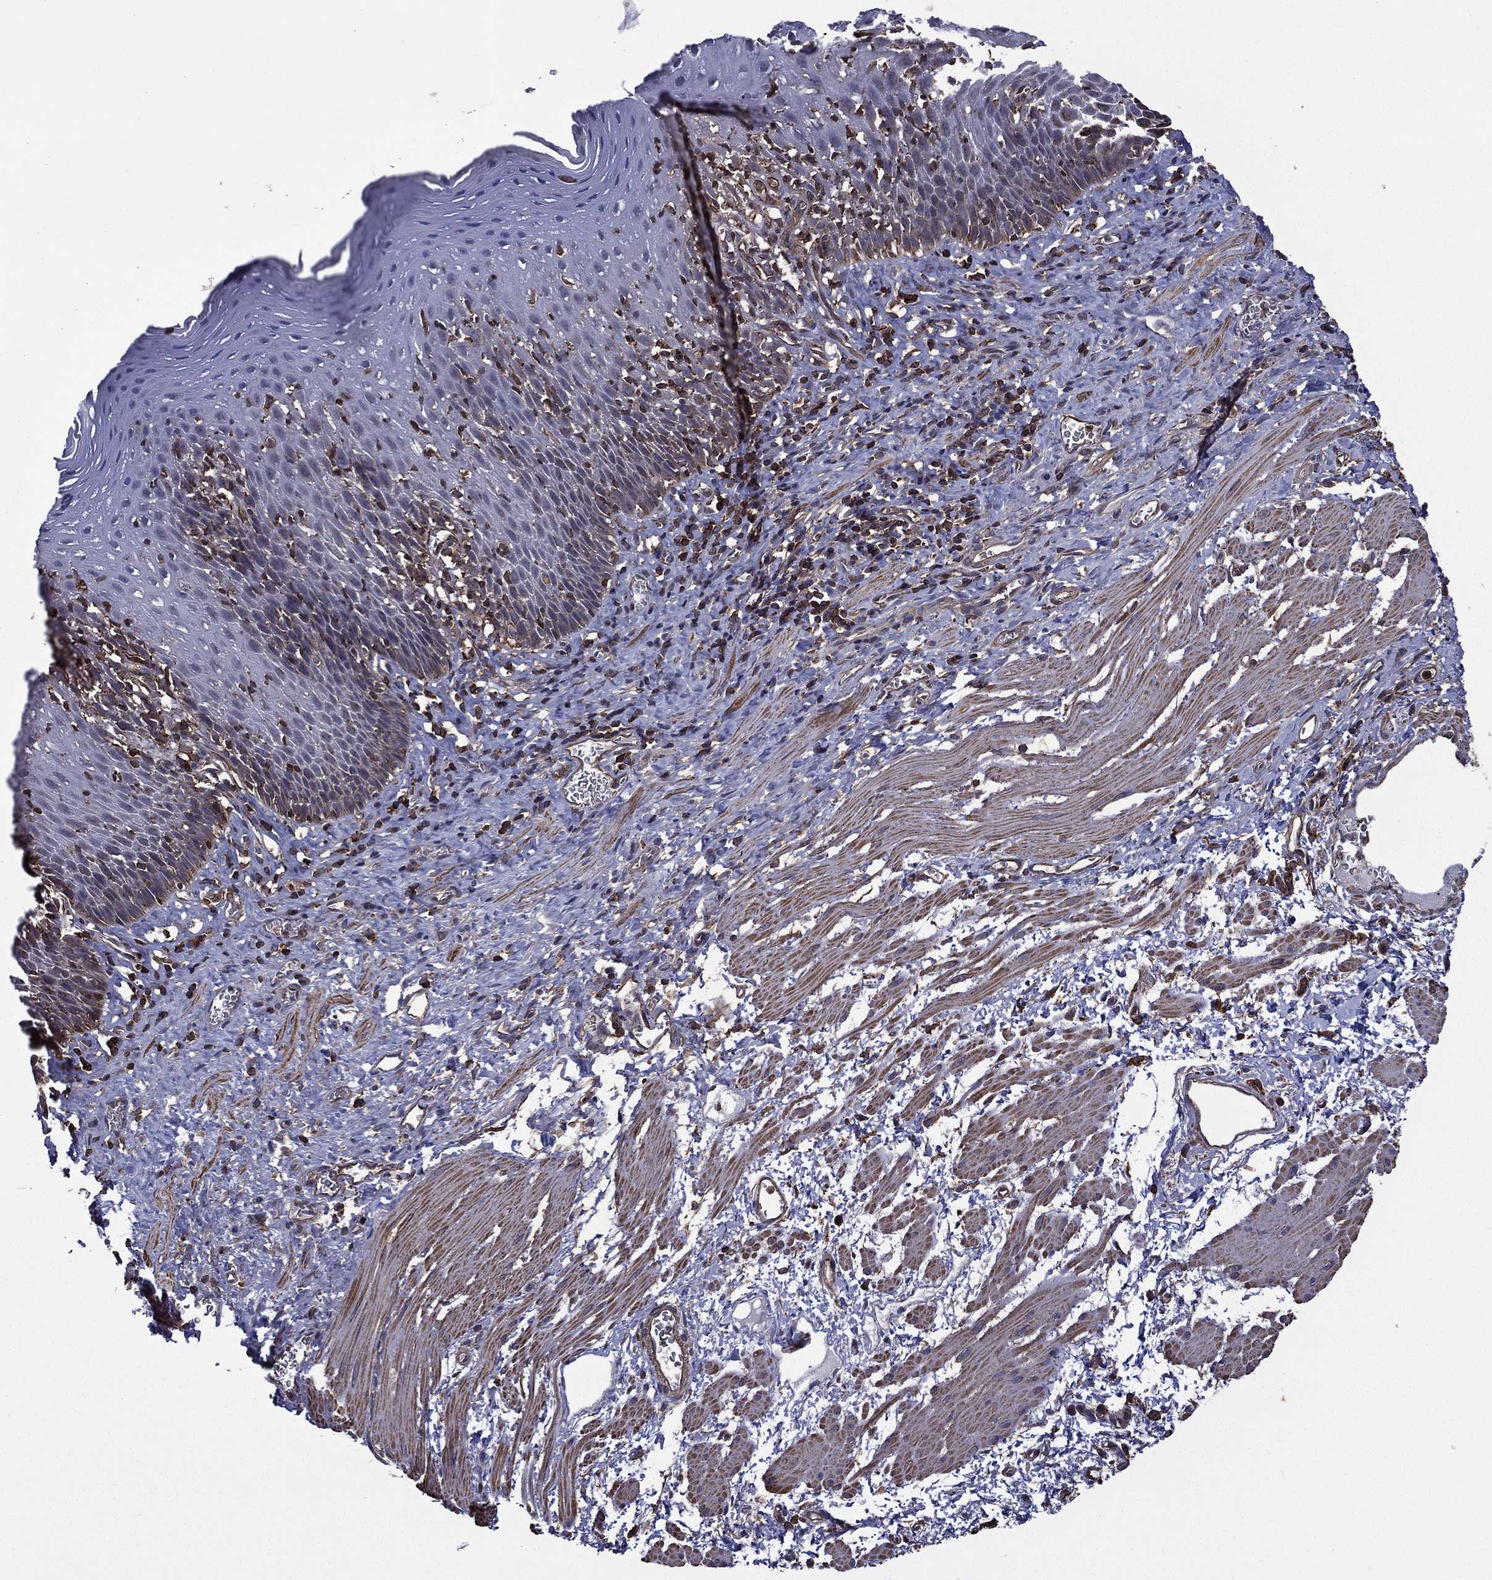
{"staining": {"intensity": "negative", "quantity": "none", "location": "none"}, "tissue": "esophagus", "cell_type": "Squamous epithelial cells", "image_type": "normal", "snomed": [{"axis": "morphology", "description": "Normal tissue, NOS"}, {"axis": "morphology", "description": "Adenocarcinoma, NOS"}, {"axis": "topography", "description": "Esophagus"}, {"axis": "topography", "description": "Stomach, upper"}], "caption": "The photomicrograph exhibits no significant positivity in squamous epithelial cells of esophagus.", "gene": "PLPP3", "patient": {"sex": "male", "age": 74}}